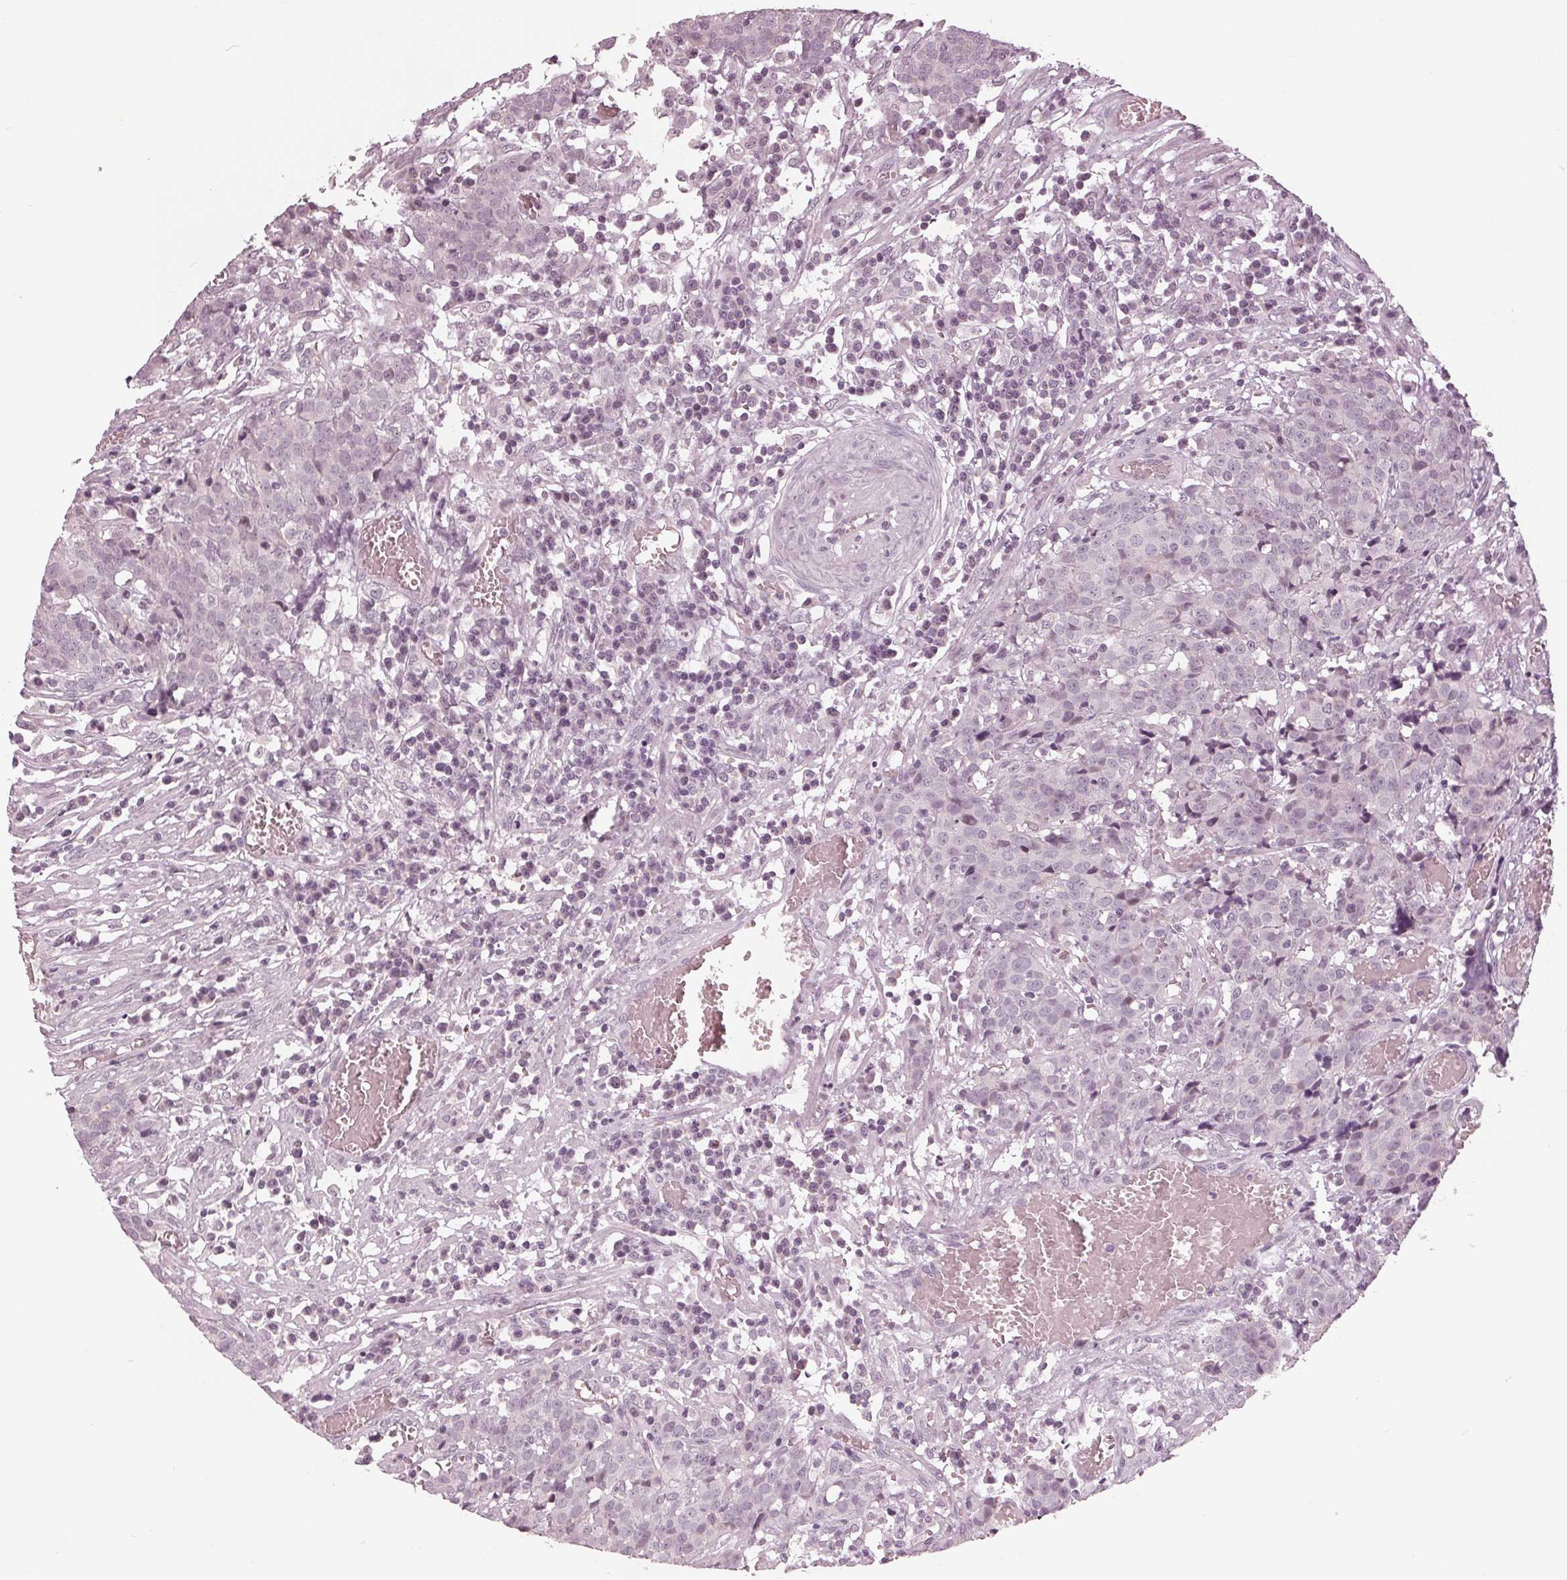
{"staining": {"intensity": "negative", "quantity": "none", "location": "none"}, "tissue": "prostate cancer", "cell_type": "Tumor cells", "image_type": "cancer", "snomed": [{"axis": "morphology", "description": "Adenocarcinoma, High grade"}, {"axis": "topography", "description": "Prostate and seminal vesicle, NOS"}], "caption": "Protein analysis of prostate cancer exhibits no significant expression in tumor cells.", "gene": "ADPRHL1", "patient": {"sex": "male", "age": 60}}